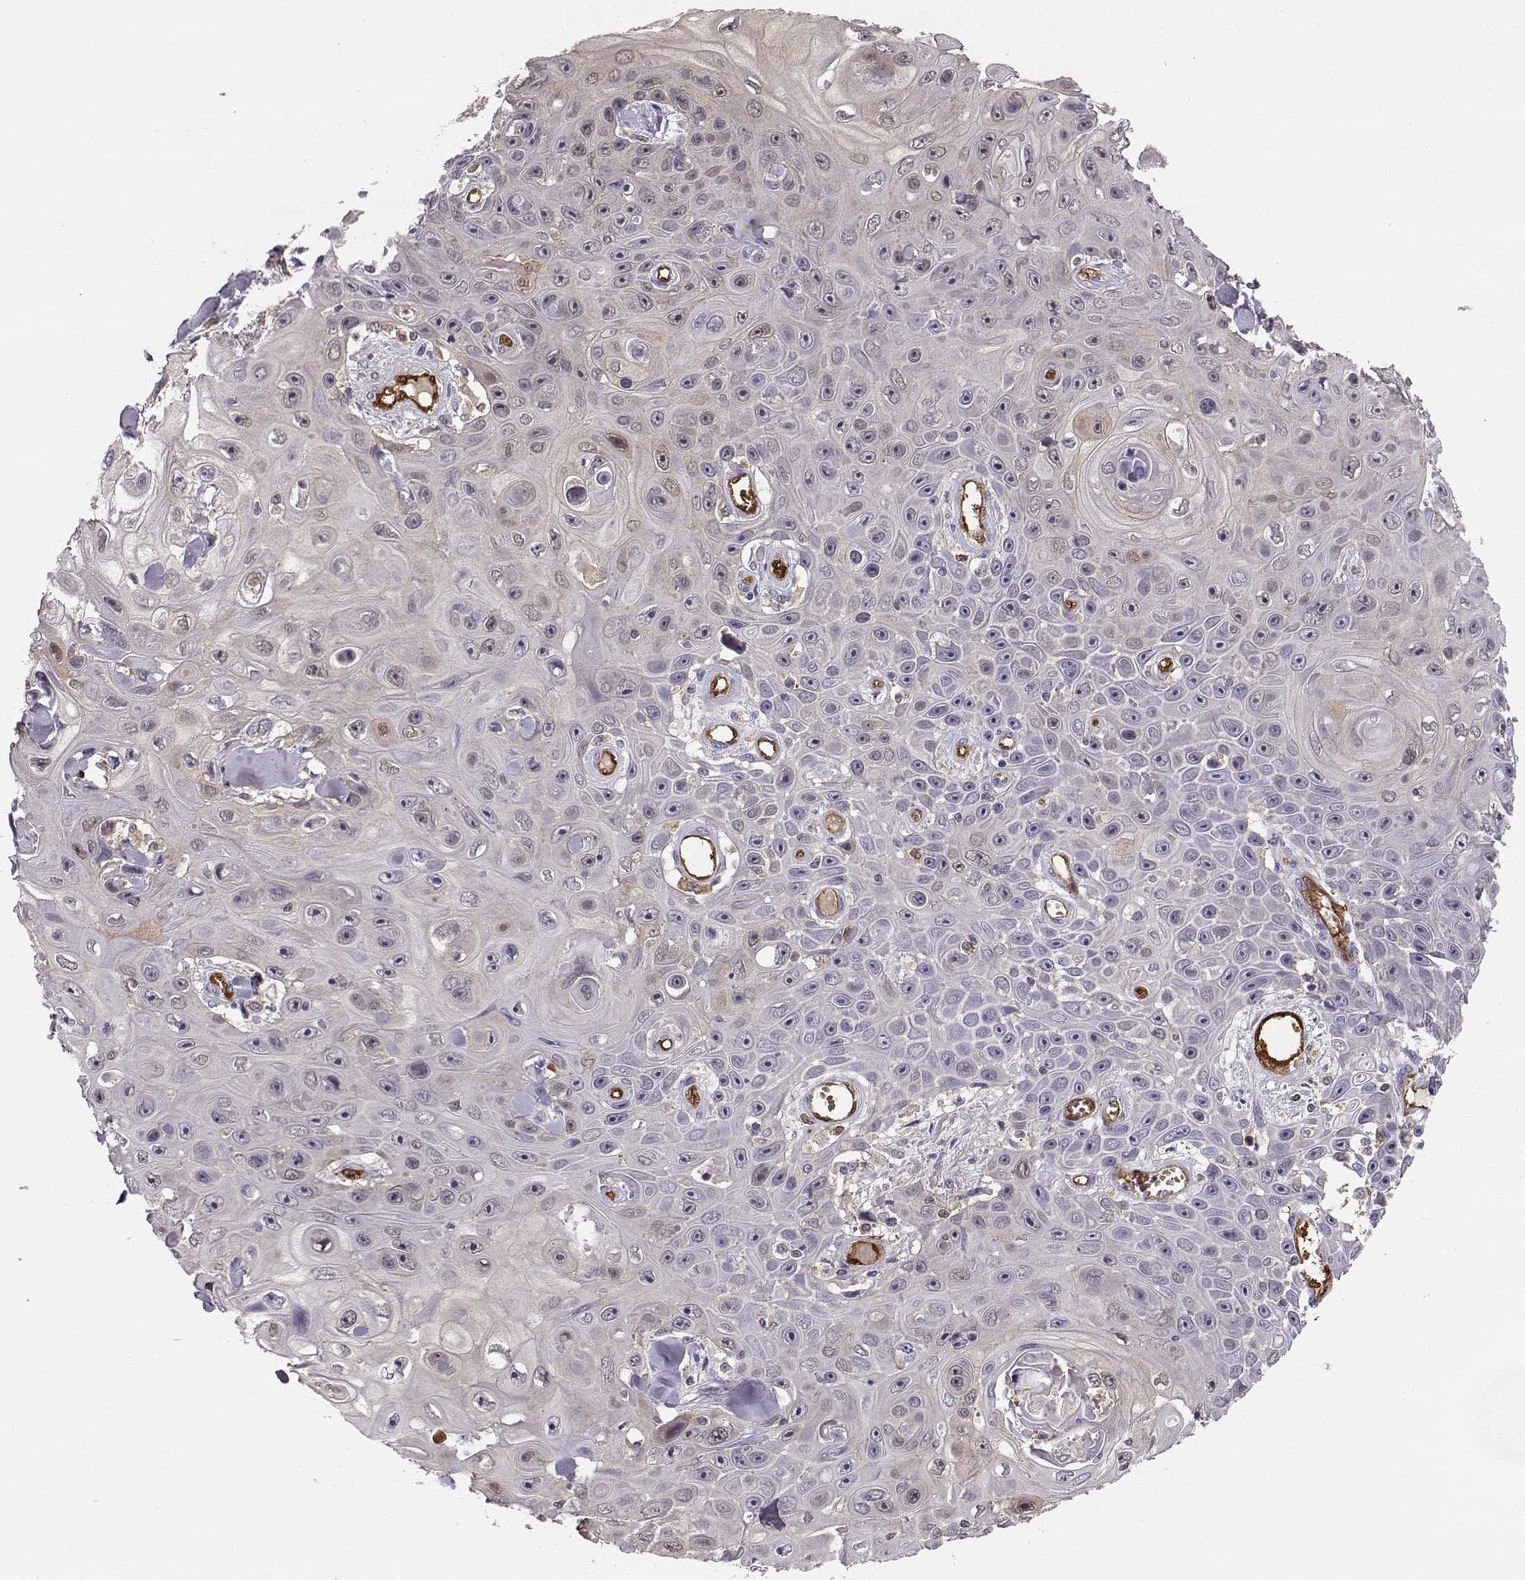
{"staining": {"intensity": "negative", "quantity": "none", "location": "none"}, "tissue": "skin cancer", "cell_type": "Tumor cells", "image_type": "cancer", "snomed": [{"axis": "morphology", "description": "Squamous cell carcinoma, NOS"}, {"axis": "topography", "description": "Skin"}], "caption": "Human skin cancer (squamous cell carcinoma) stained for a protein using immunohistochemistry (IHC) displays no expression in tumor cells.", "gene": "PNP", "patient": {"sex": "male", "age": 82}}